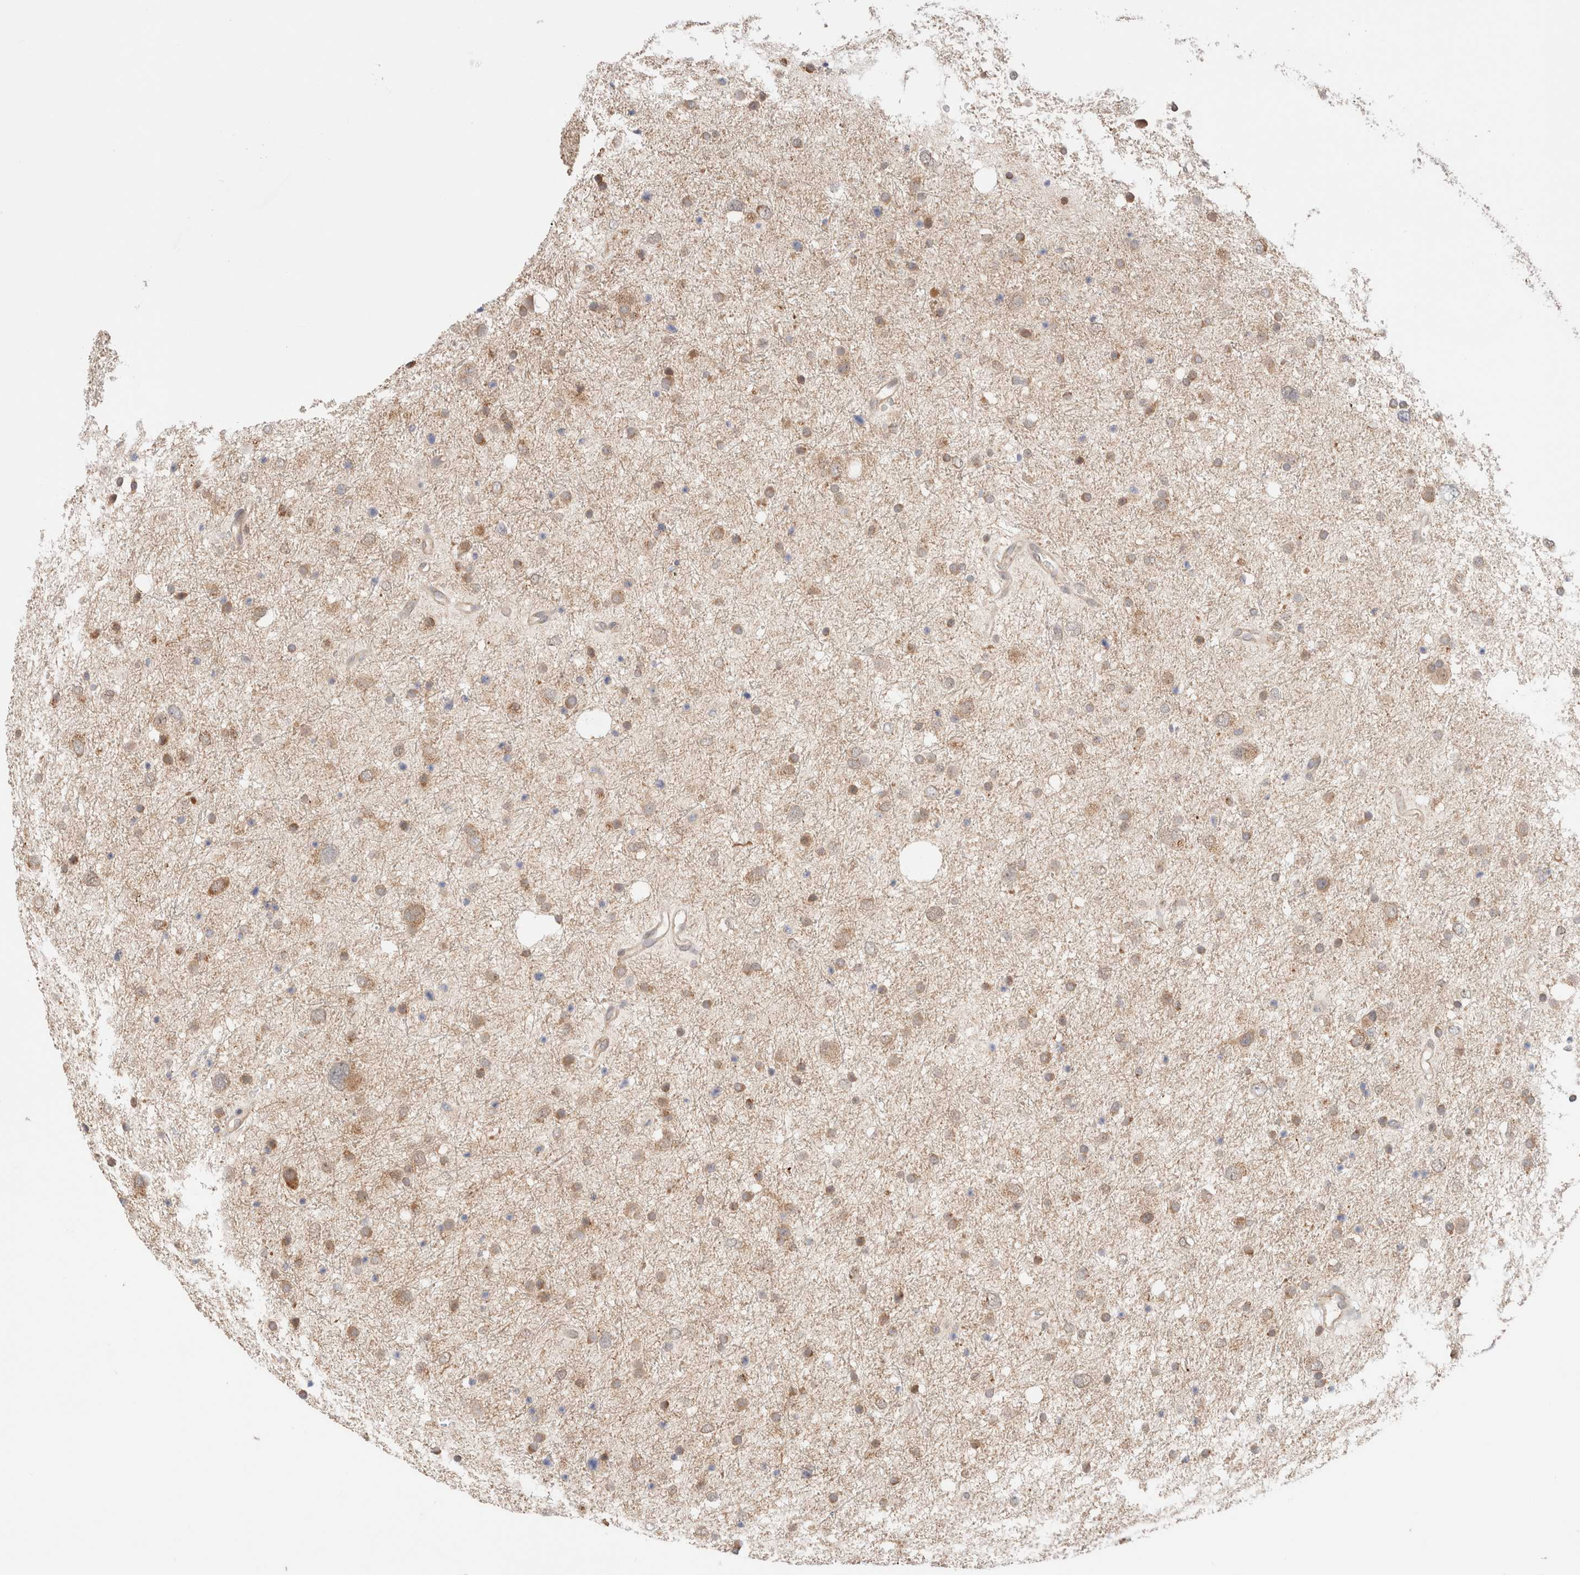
{"staining": {"intensity": "weak", "quantity": ">75%", "location": "cytoplasmic/membranous"}, "tissue": "glioma", "cell_type": "Tumor cells", "image_type": "cancer", "snomed": [{"axis": "morphology", "description": "Glioma, malignant, Low grade"}, {"axis": "topography", "description": "Brain"}], "caption": "Malignant low-grade glioma tissue reveals weak cytoplasmic/membranous expression in about >75% of tumor cells (DAB IHC, brown staining for protein, blue staining for nuclei).", "gene": "XKR4", "patient": {"sex": "female", "age": 37}}